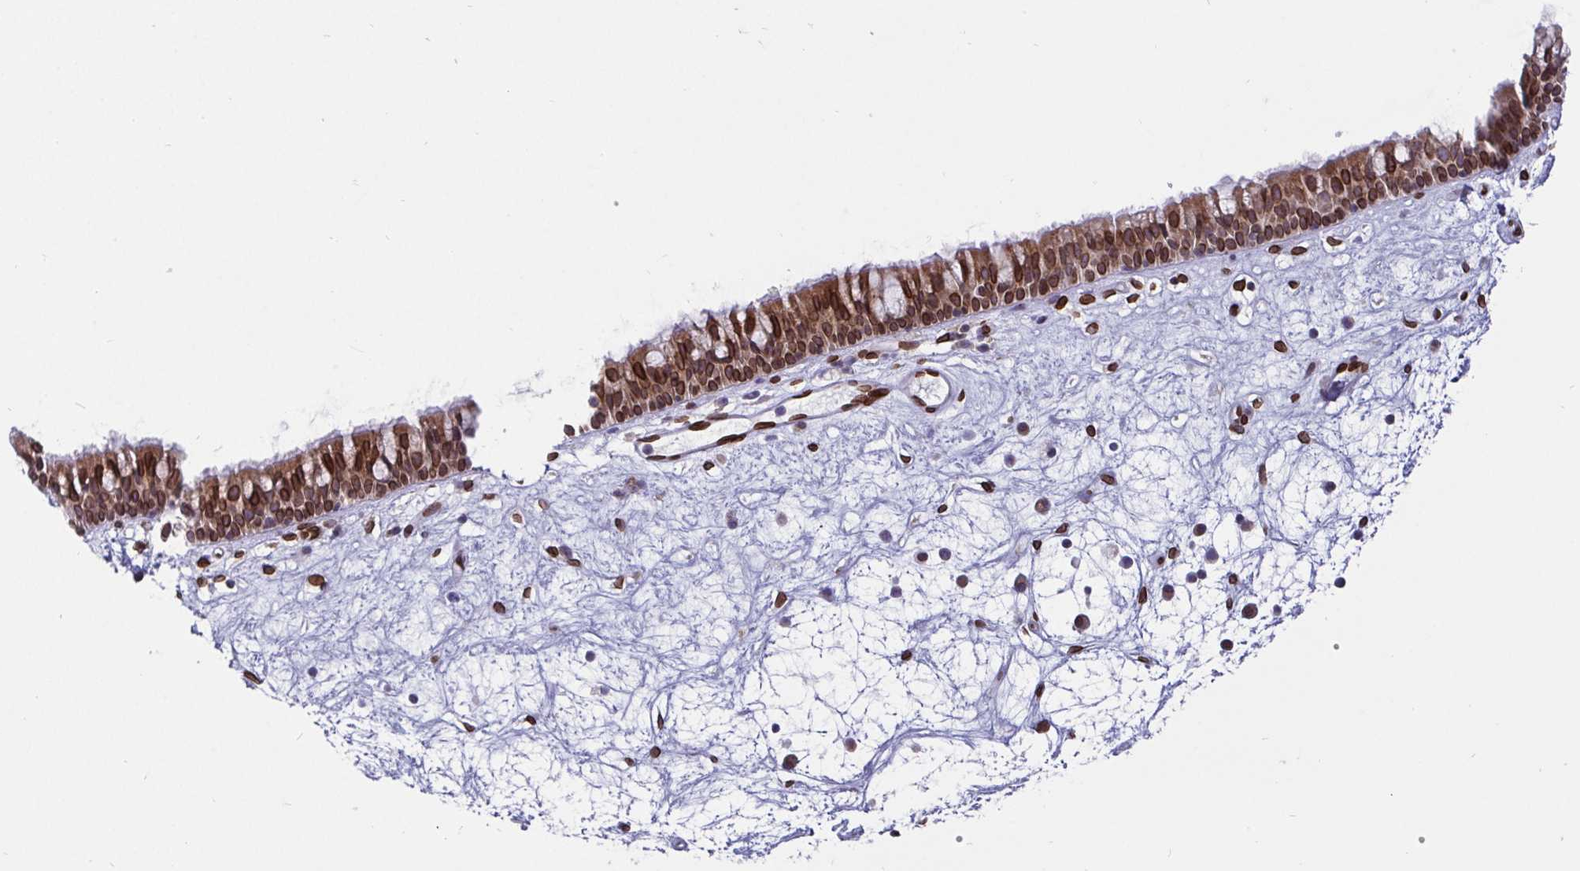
{"staining": {"intensity": "strong", "quantity": ">75%", "location": "cytoplasmic/membranous,nuclear"}, "tissue": "nasopharynx", "cell_type": "Respiratory epithelial cells", "image_type": "normal", "snomed": [{"axis": "morphology", "description": "Normal tissue, NOS"}, {"axis": "topography", "description": "Nasopharynx"}], "caption": "A photomicrograph of human nasopharynx stained for a protein demonstrates strong cytoplasmic/membranous,nuclear brown staining in respiratory epithelial cells. (Stains: DAB in brown, nuclei in blue, Microscopy: brightfield microscopy at high magnification).", "gene": "EMD", "patient": {"sex": "male", "age": 69}}